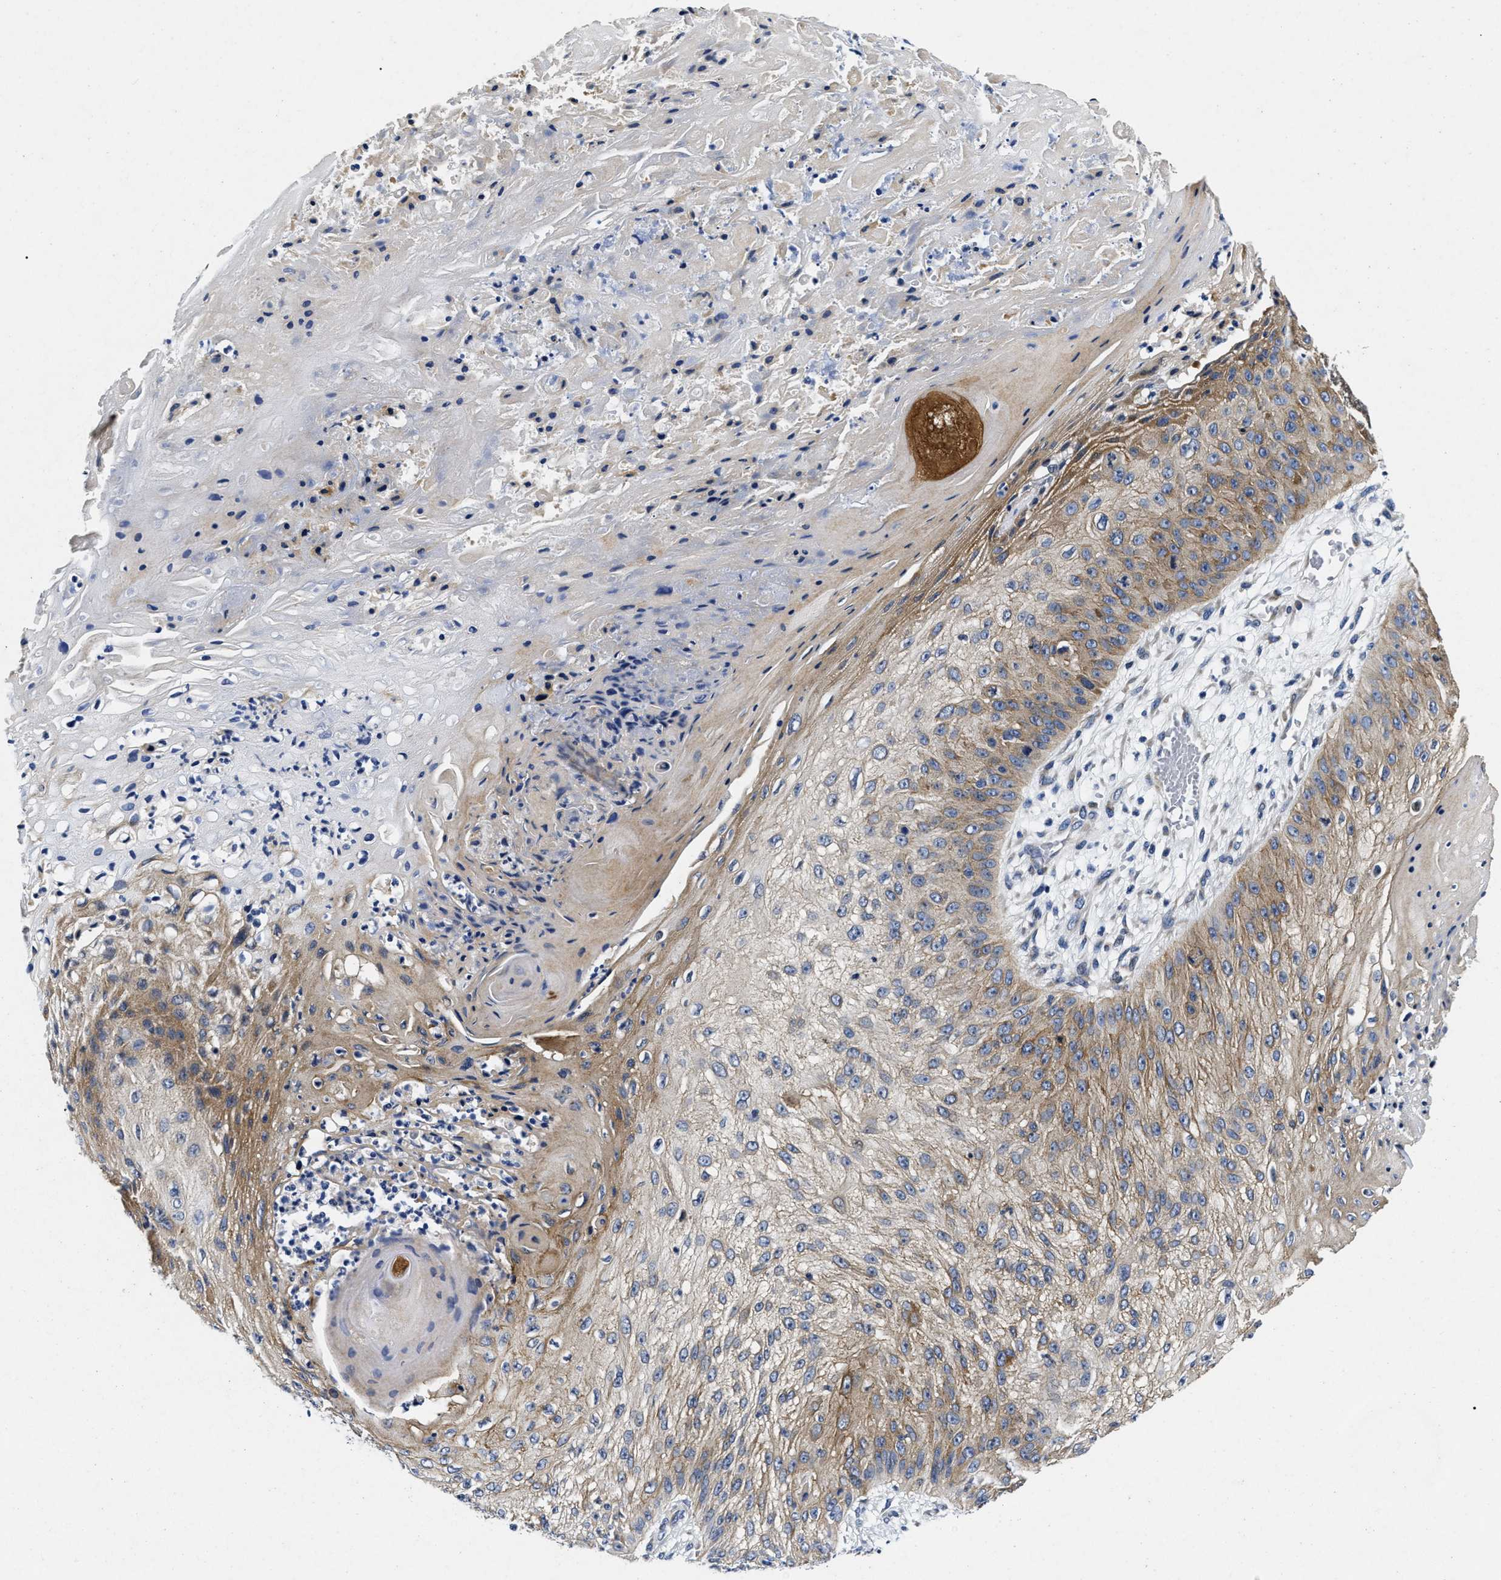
{"staining": {"intensity": "moderate", "quantity": "25%-75%", "location": "cytoplasmic/membranous"}, "tissue": "skin cancer", "cell_type": "Tumor cells", "image_type": "cancer", "snomed": [{"axis": "morphology", "description": "Squamous cell carcinoma, NOS"}, {"axis": "topography", "description": "Skin"}], "caption": "DAB (3,3'-diaminobenzidine) immunohistochemical staining of skin squamous cell carcinoma reveals moderate cytoplasmic/membranous protein staining in about 25%-75% of tumor cells. (Stains: DAB (3,3'-diaminobenzidine) in brown, nuclei in blue, Microscopy: brightfield microscopy at high magnification).", "gene": "LAD1", "patient": {"sex": "female", "age": 80}}